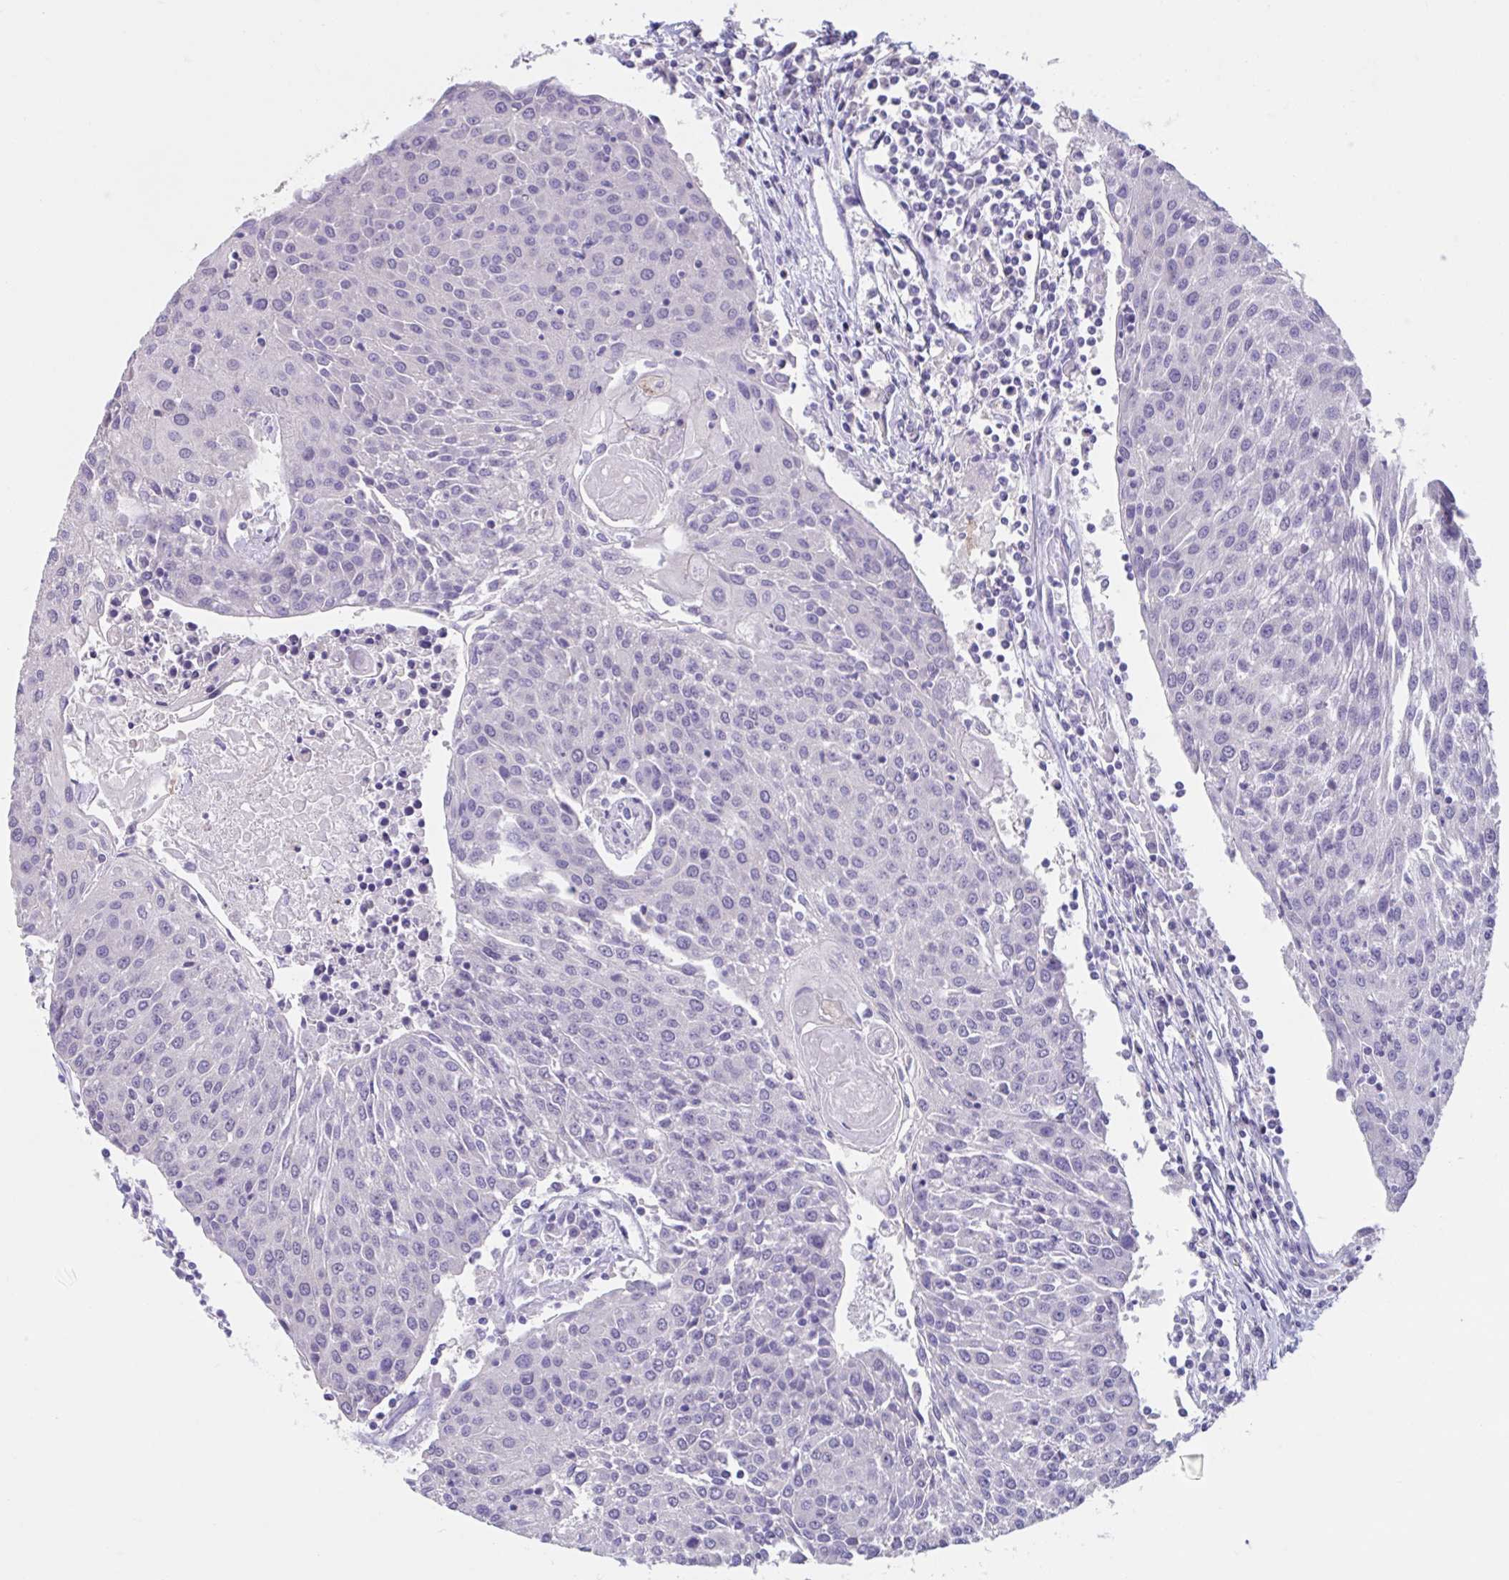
{"staining": {"intensity": "negative", "quantity": "none", "location": "none"}, "tissue": "urothelial cancer", "cell_type": "Tumor cells", "image_type": "cancer", "snomed": [{"axis": "morphology", "description": "Urothelial carcinoma, High grade"}, {"axis": "topography", "description": "Urinary bladder"}], "caption": "This is an immunohistochemistry (IHC) histopathology image of high-grade urothelial carcinoma. There is no positivity in tumor cells.", "gene": "GPR162", "patient": {"sex": "female", "age": 85}}